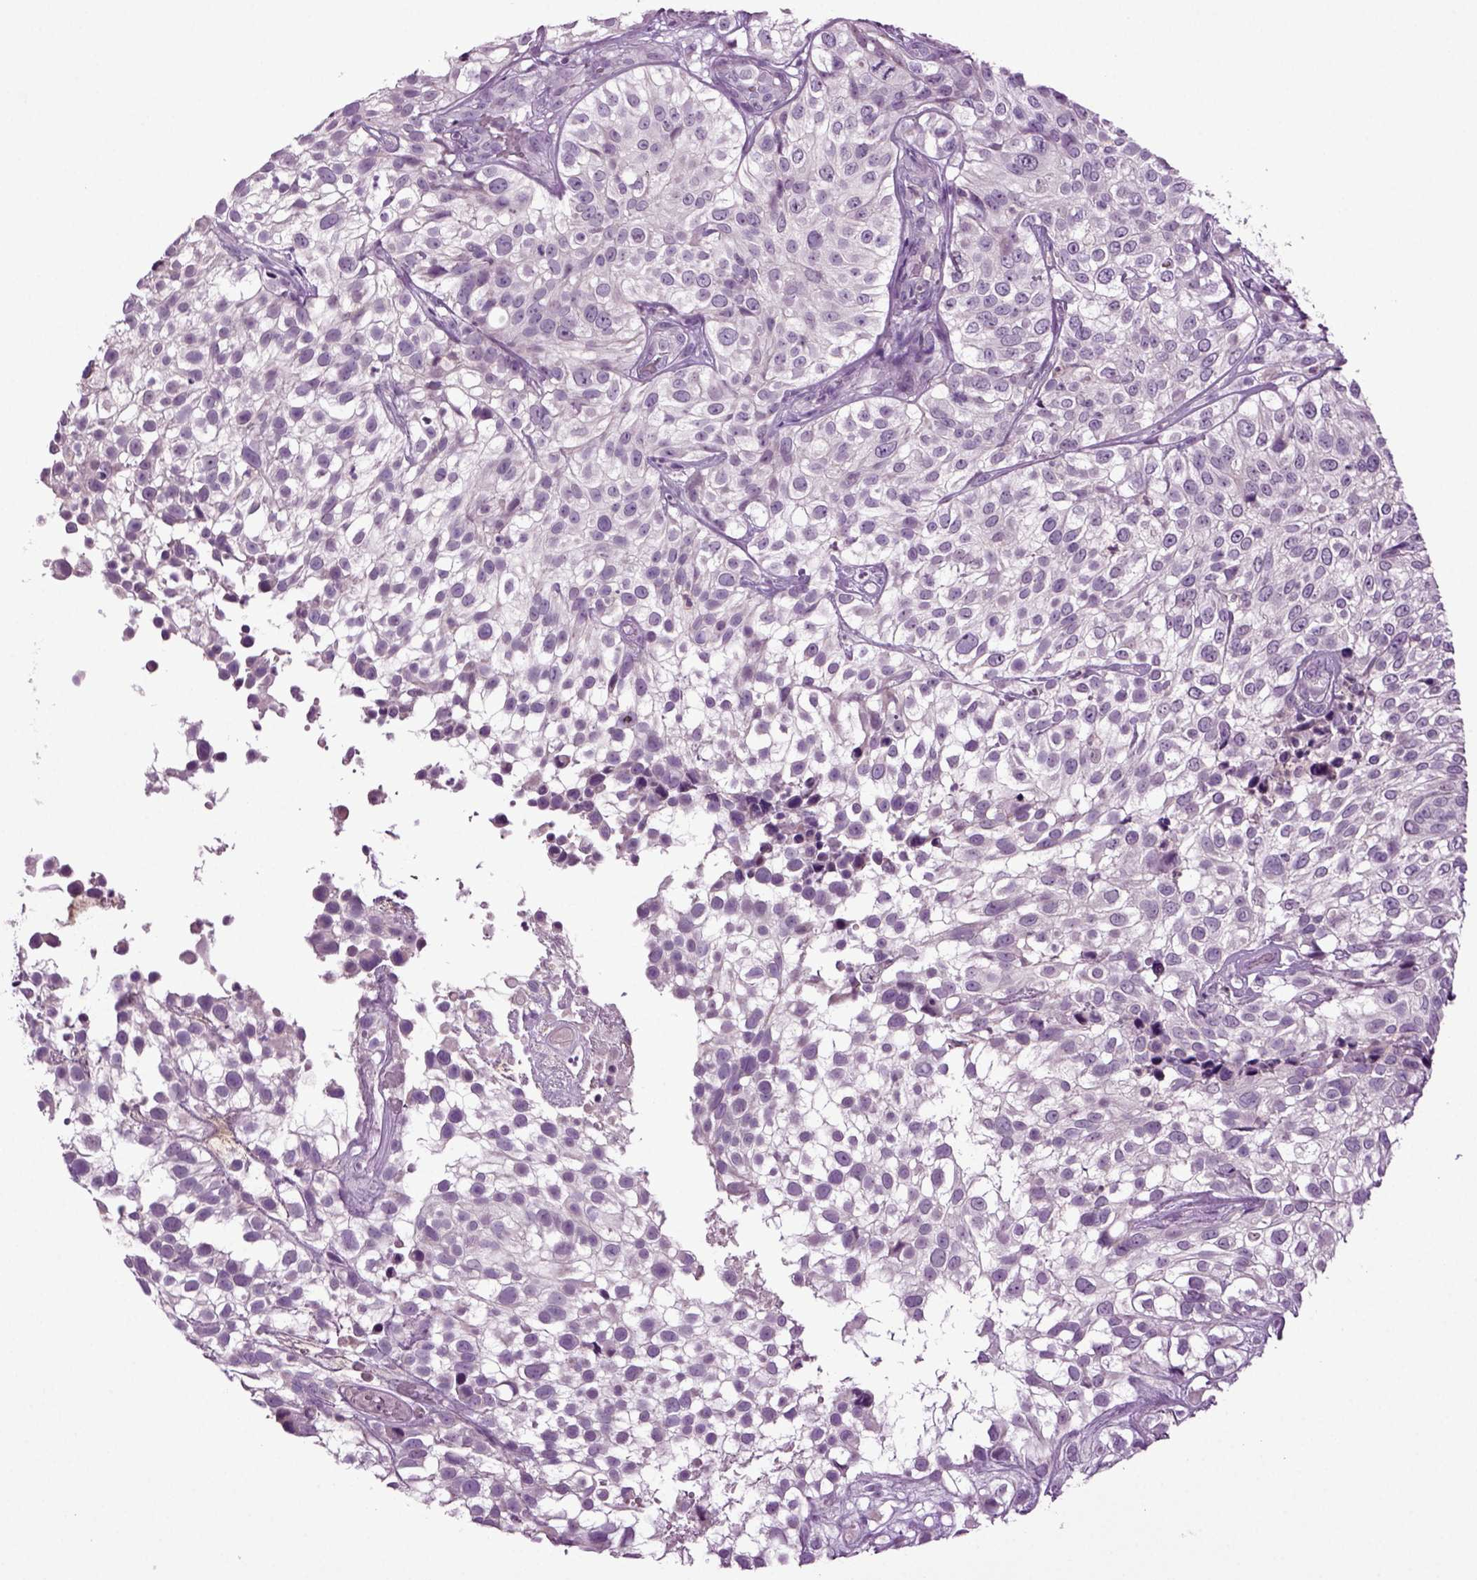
{"staining": {"intensity": "negative", "quantity": "none", "location": "none"}, "tissue": "urothelial cancer", "cell_type": "Tumor cells", "image_type": "cancer", "snomed": [{"axis": "morphology", "description": "Urothelial carcinoma, High grade"}, {"axis": "topography", "description": "Urinary bladder"}], "caption": "Immunohistochemical staining of high-grade urothelial carcinoma displays no significant expression in tumor cells.", "gene": "FGF11", "patient": {"sex": "male", "age": 56}}